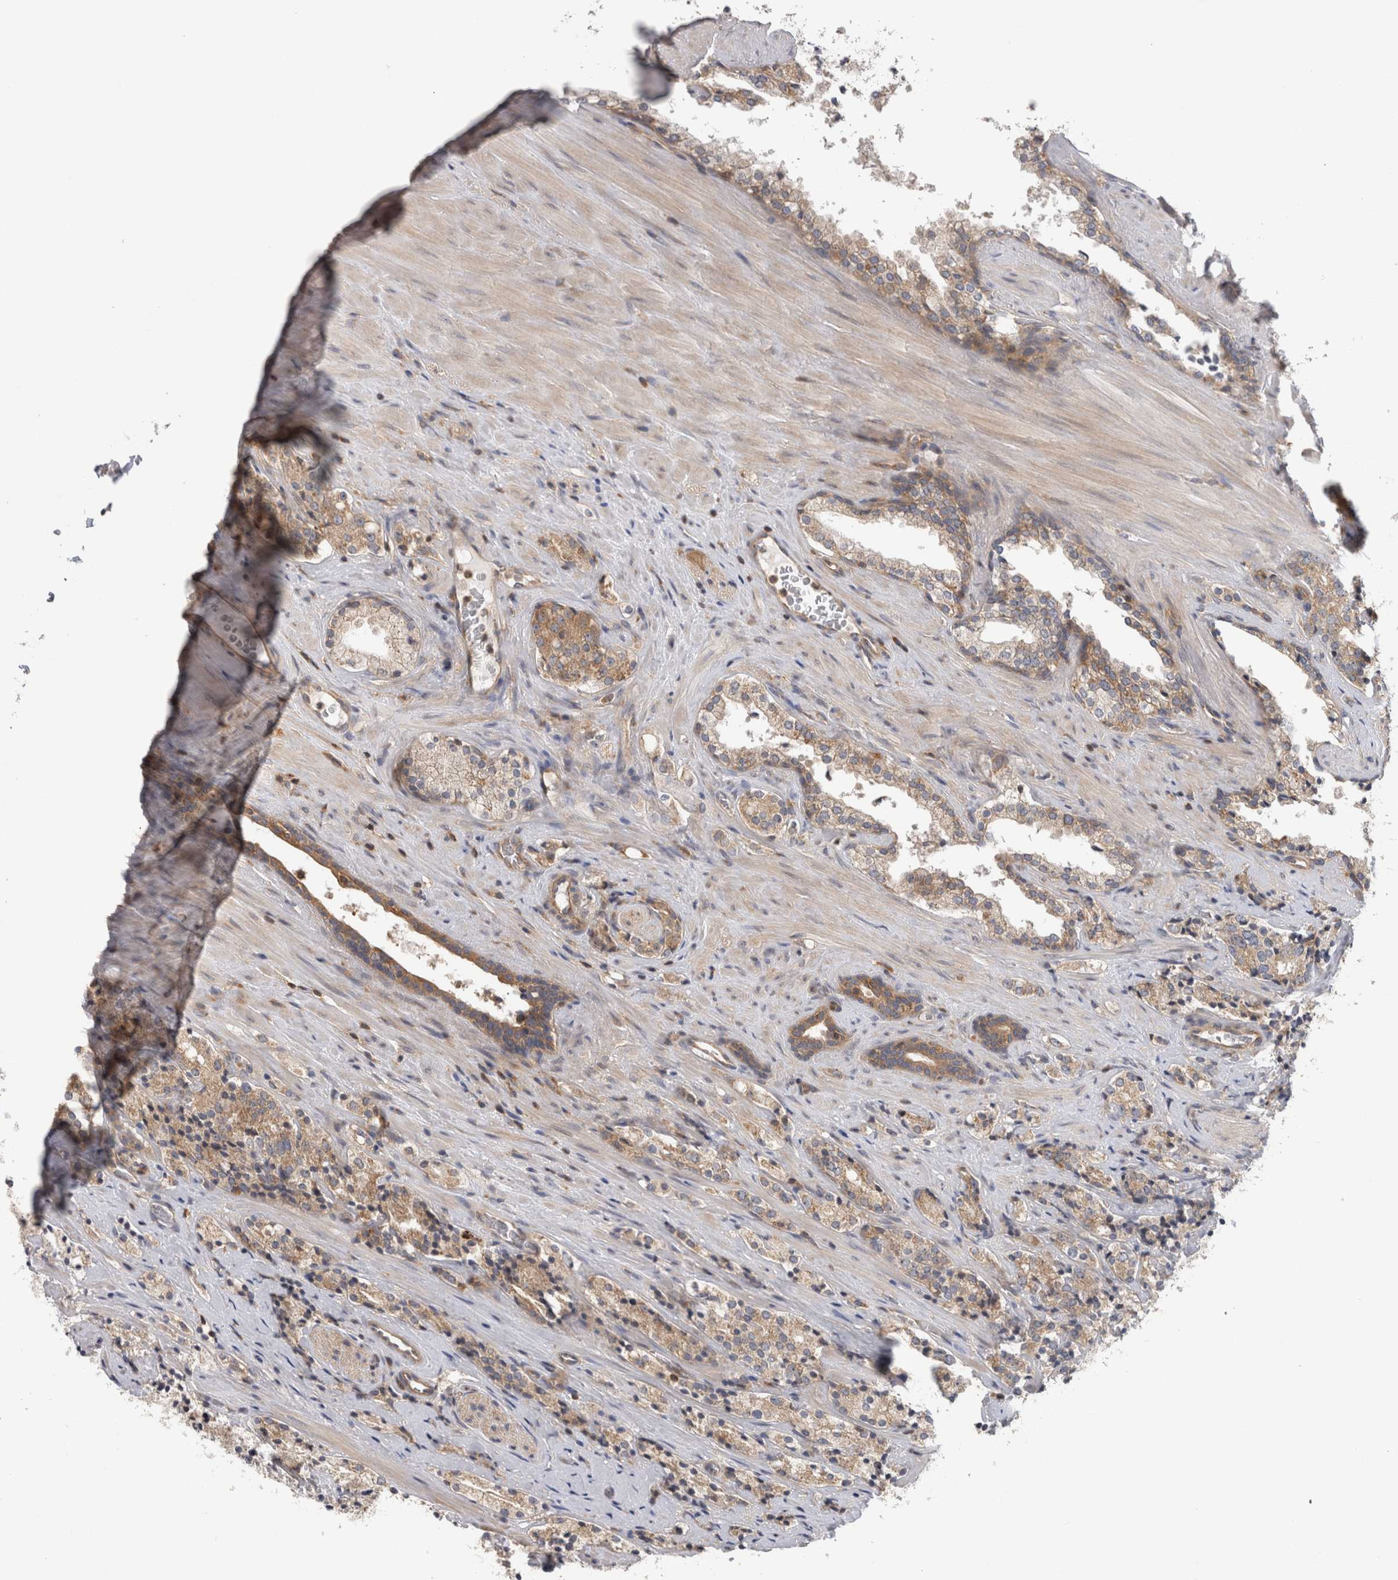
{"staining": {"intensity": "moderate", "quantity": ">75%", "location": "cytoplasmic/membranous"}, "tissue": "prostate cancer", "cell_type": "Tumor cells", "image_type": "cancer", "snomed": [{"axis": "morphology", "description": "Adenocarcinoma, High grade"}, {"axis": "topography", "description": "Prostate"}], "caption": "The image displays staining of adenocarcinoma (high-grade) (prostate), revealing moderate cytoplasmic/membranous protein expression (brown color) within tumor cells.", "gene": "GRIK2", "patient": {"sex": "male", "age": 71}}